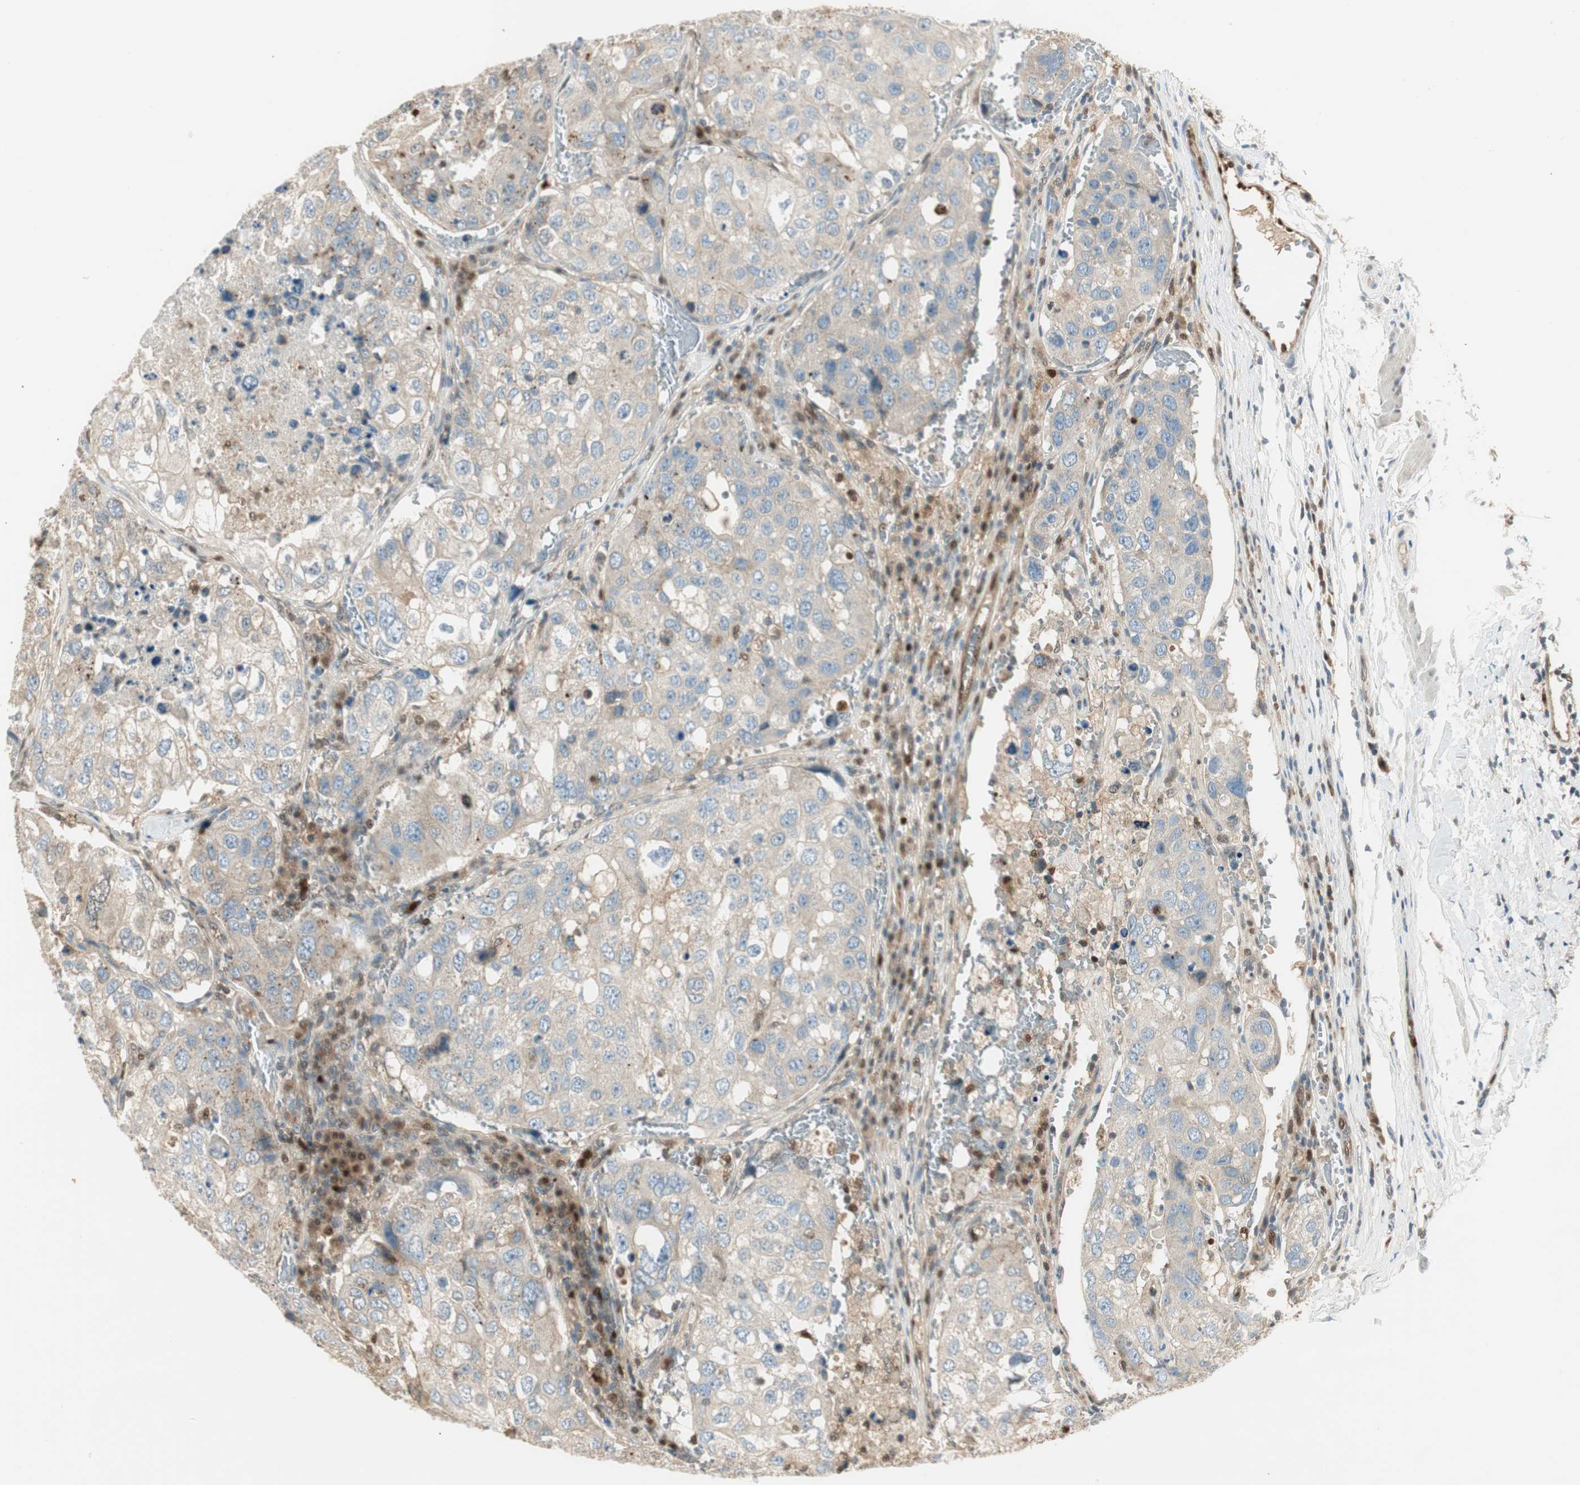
{"staining": {"intensity": "moderate", "quantity": "<25%", "location": "cytoplasmic/membranous"}, "tissue": "urothelial cancer", "cell_type": "Tumor cells", "image_type": "cancer", "snomed": [{"axis": "morphology", "description": "Urothelial carcinoma, High grade"}, {"axis": "topography", "description": "Lymph node"}, {"axis": "topography", "description": "Urinary bladder"}], "caption": "Moderate cytoplasmic/membranous positivity is present in approximately <25% of tumor cells in urothelial cancer.", "gene": "LTA4H", "patient": {"sex": "male", "age": 51}}